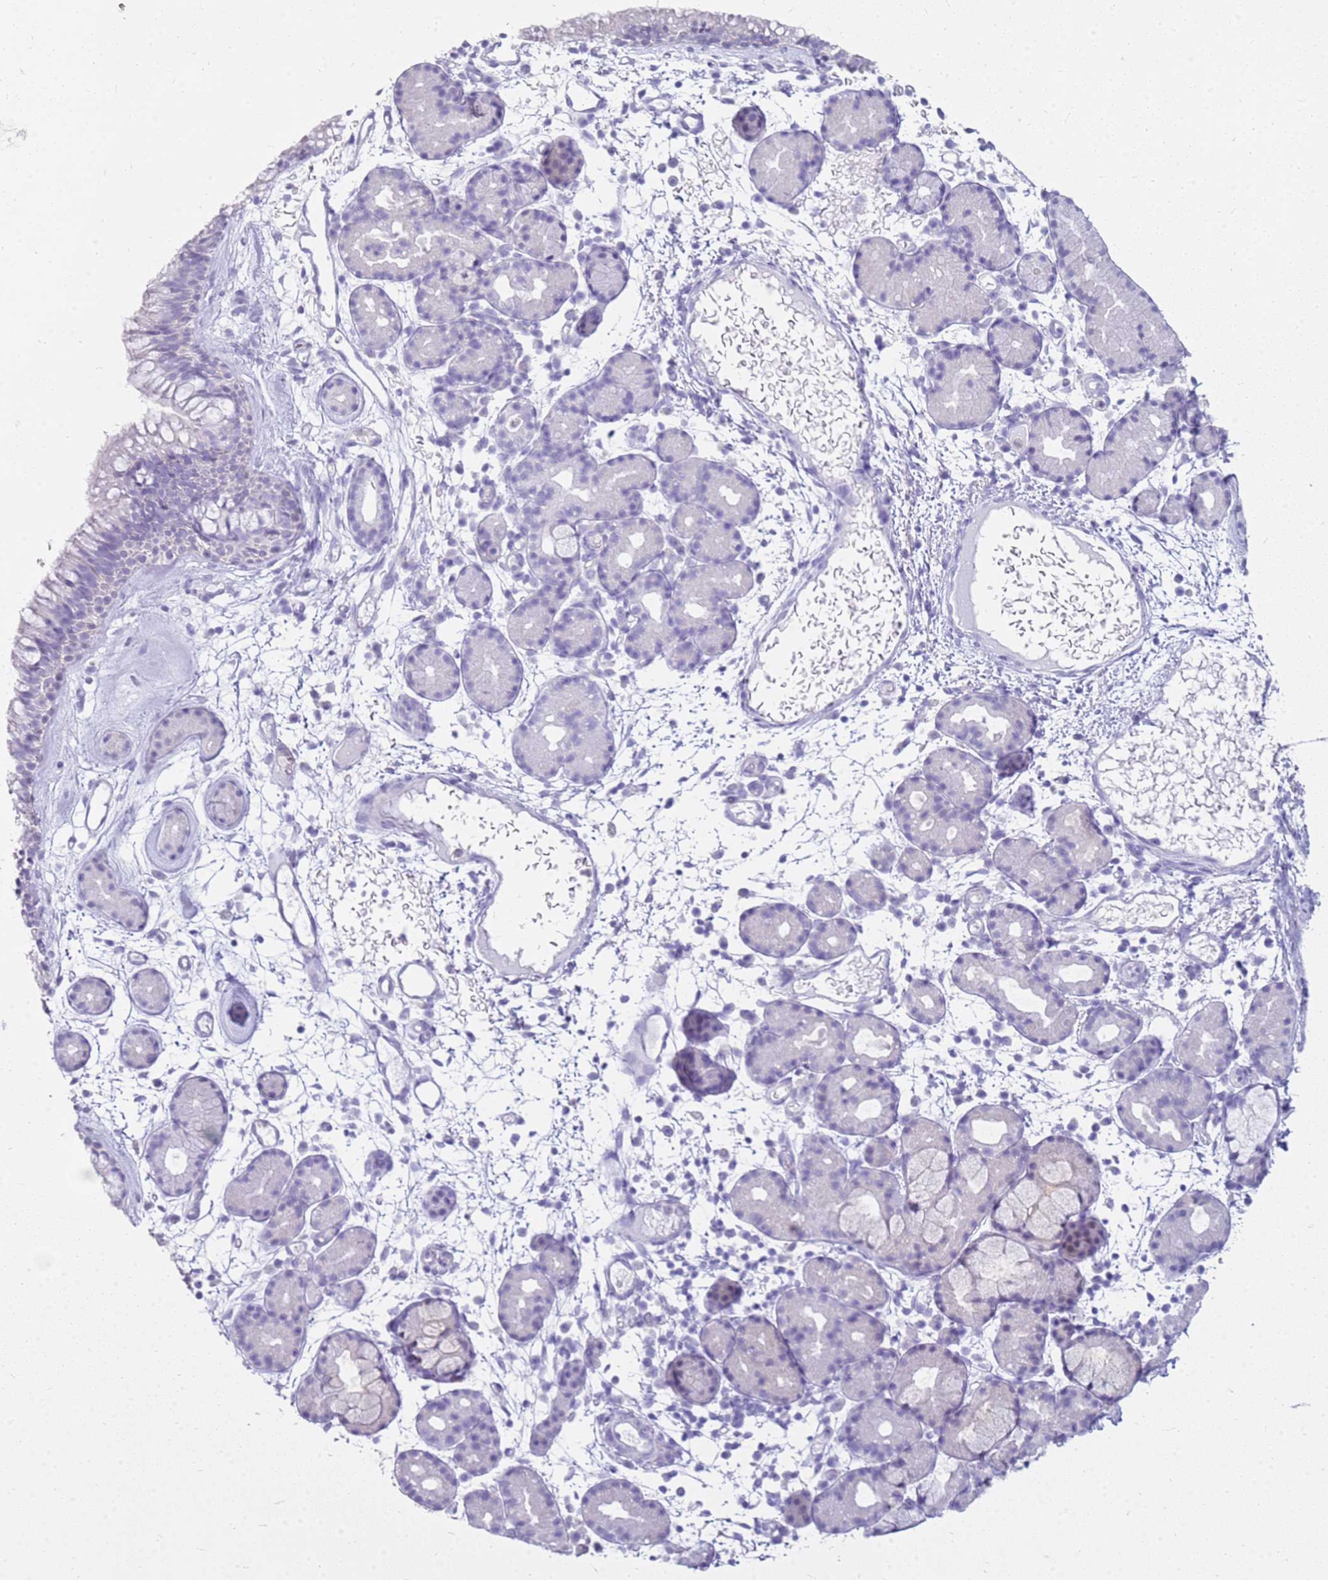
{"staining": {"intensity": "moderate", "quantity": "<25%", "location": "cytoplasmic/membranous"}, "tissue": "nasopharynx", "cell_type": "Respiratory epithelial cells", "image_type": "normal", "snomed": [{"axis": "morphology", "description": "Normal tissue, NOS"}, {"axis": "topography", "description": "Nasopharynx"}], "caption": "A micrograph of nasopharynx stained for a protein reveals moderate cytoplasmic/membranous brown staining in respiratory epithelial cells. (Brightfield microscopy of DAB IHC at high magnification).", "gene": "CSTA", "patient": {"sex": "female", "age": 81}}